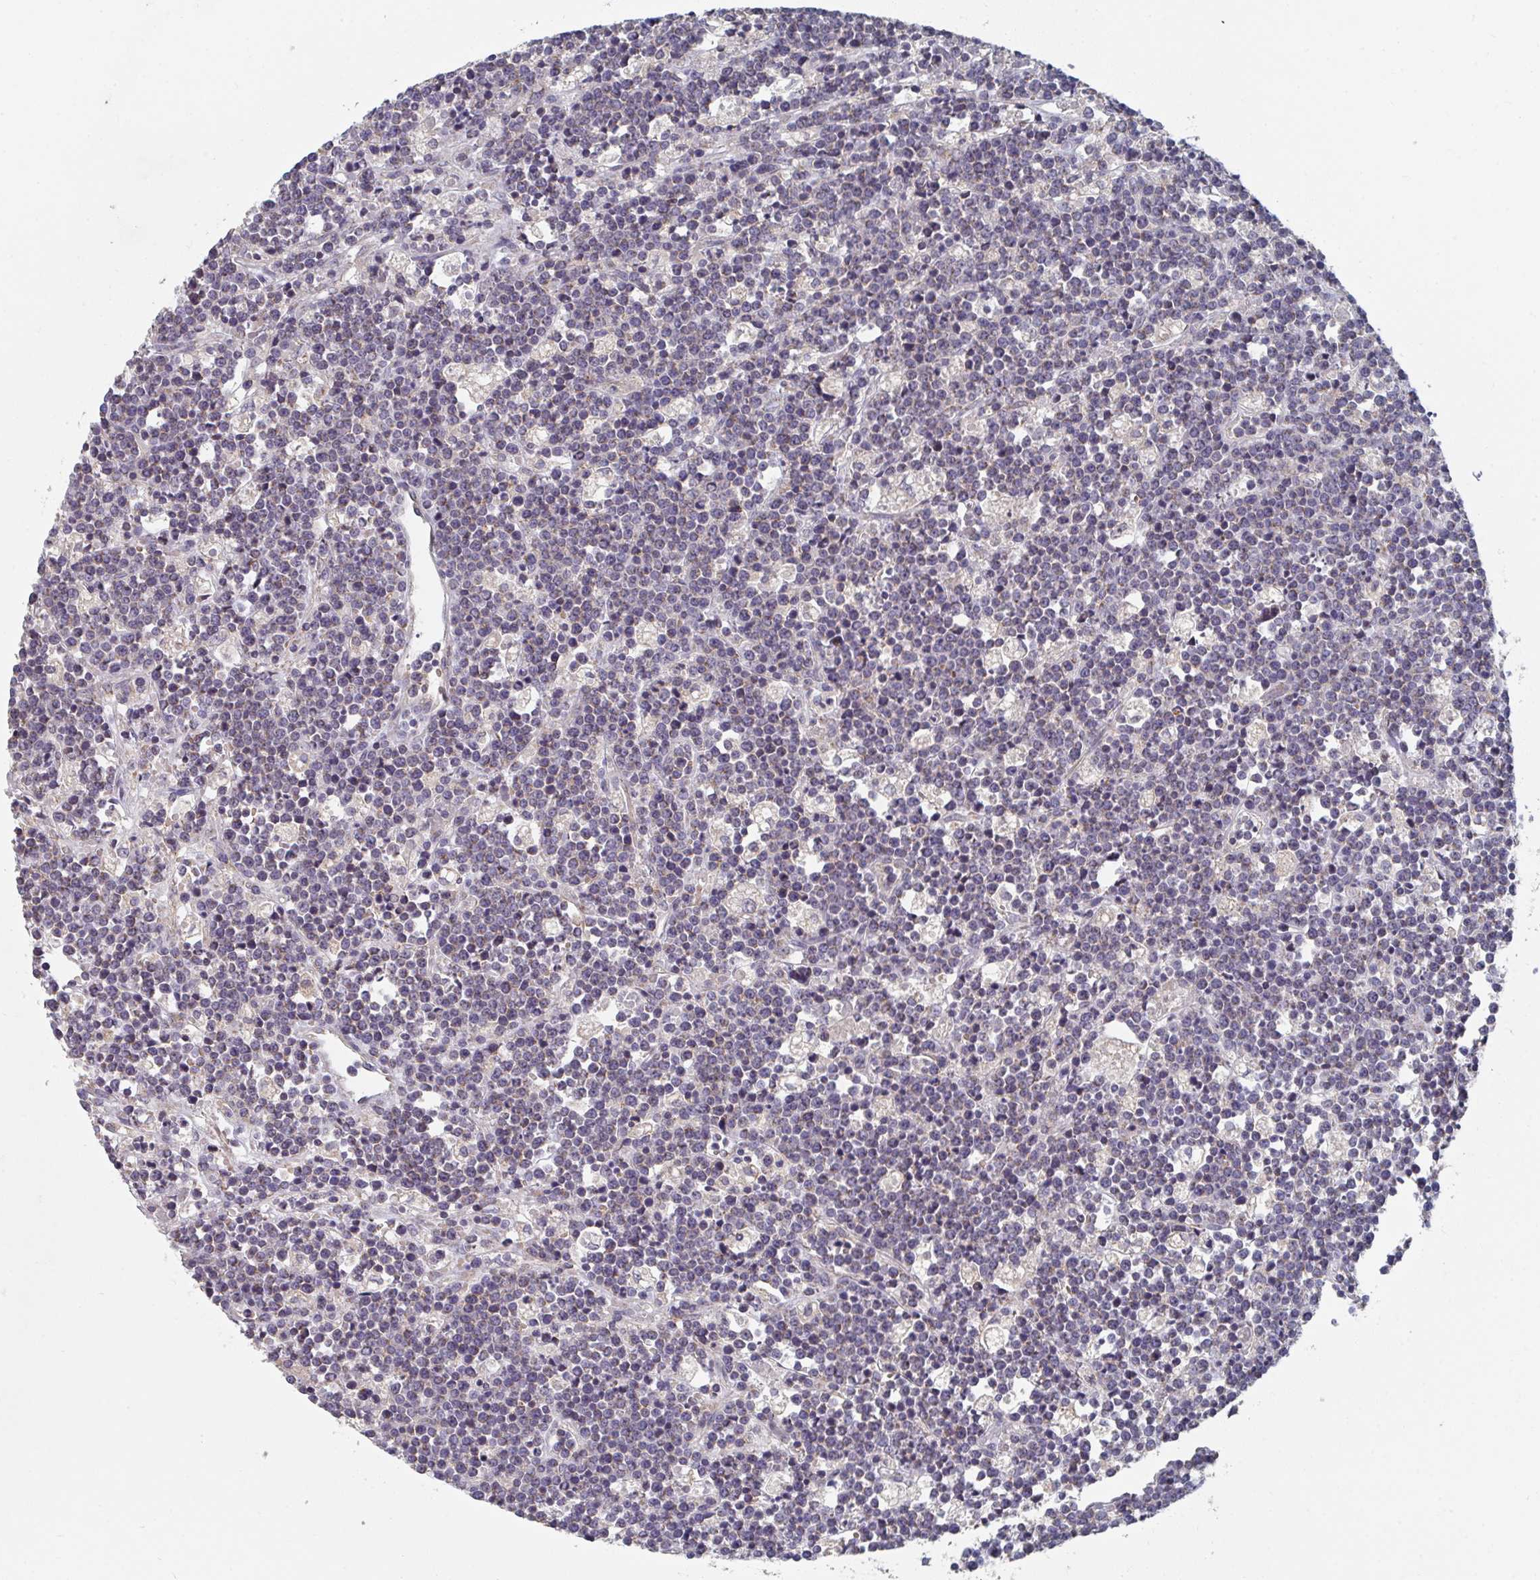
{"staining": {"intensity": "negative", "quantity": "none", "location": "none"}, "tissue": "lymphoma", "cell_type": "Tumor cells", "image_type": "cancer", "snomed": [{"axis": "morphology", "description": "Malignant lymphoma, non-Hodgkin's type, High grade"}, {"axis": "topography", "description": "Ovary"}], "caption": "Tumor cells show no significant protein staining in malignant lymphoma, non-Hodgkin's type (high-grade).", "gene": "ELOVL1", "patient": {"sex": "female", "age": 56}}